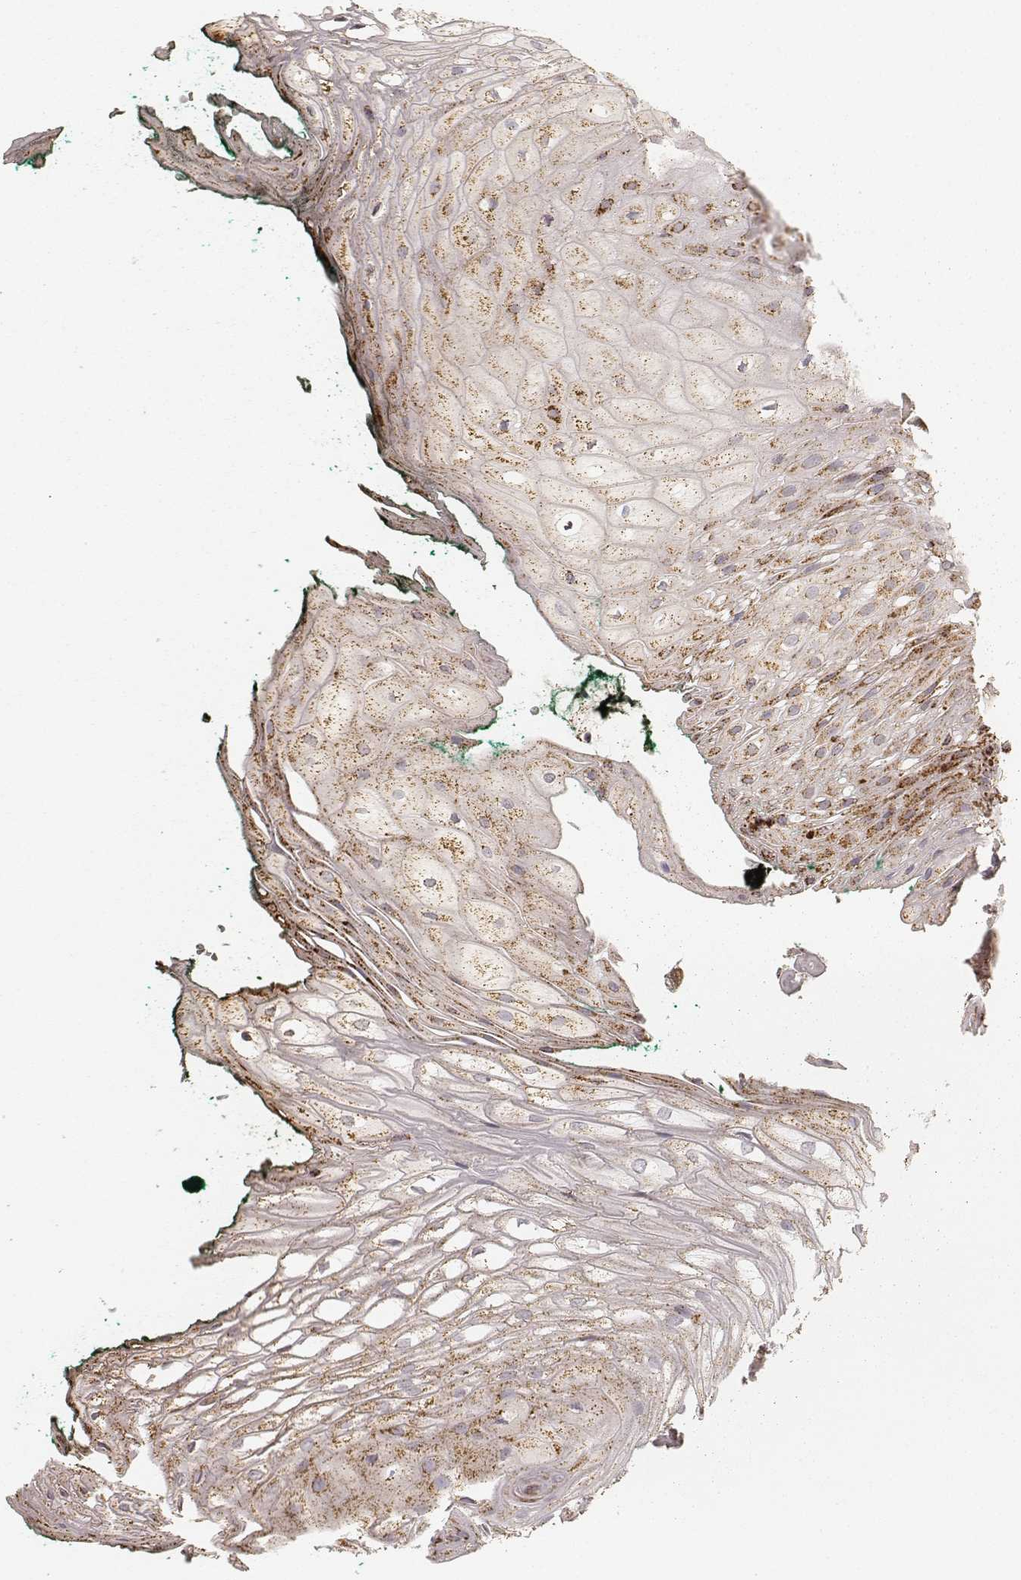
{"staining": {"intensity": "moderate", "quantity": "25%-75%", "location": "cytoplasmic/membranous"}, "tissue": "oral mucosa", "cell_type": "Squamous epithelial cells", "image_type": "normal", "snomed": [{"axis": "morphology", "description": "Normal tissue, NOS"}, {"axis": "topography", "description": "Oral tissue"}, {"axis": "topography", "description": "Head-Neck"}], "caption": "Immunohistochemical staining of unremarkable human oral mucosa shows moderate cytoplasmic/membranous protein staining in about 25%-75% of squamous epithelial cells. (DAB = brown stain, brightfield microscopy at high magnification).", "gene": "CS", "patient": {"sex": "female", "age": 68}}